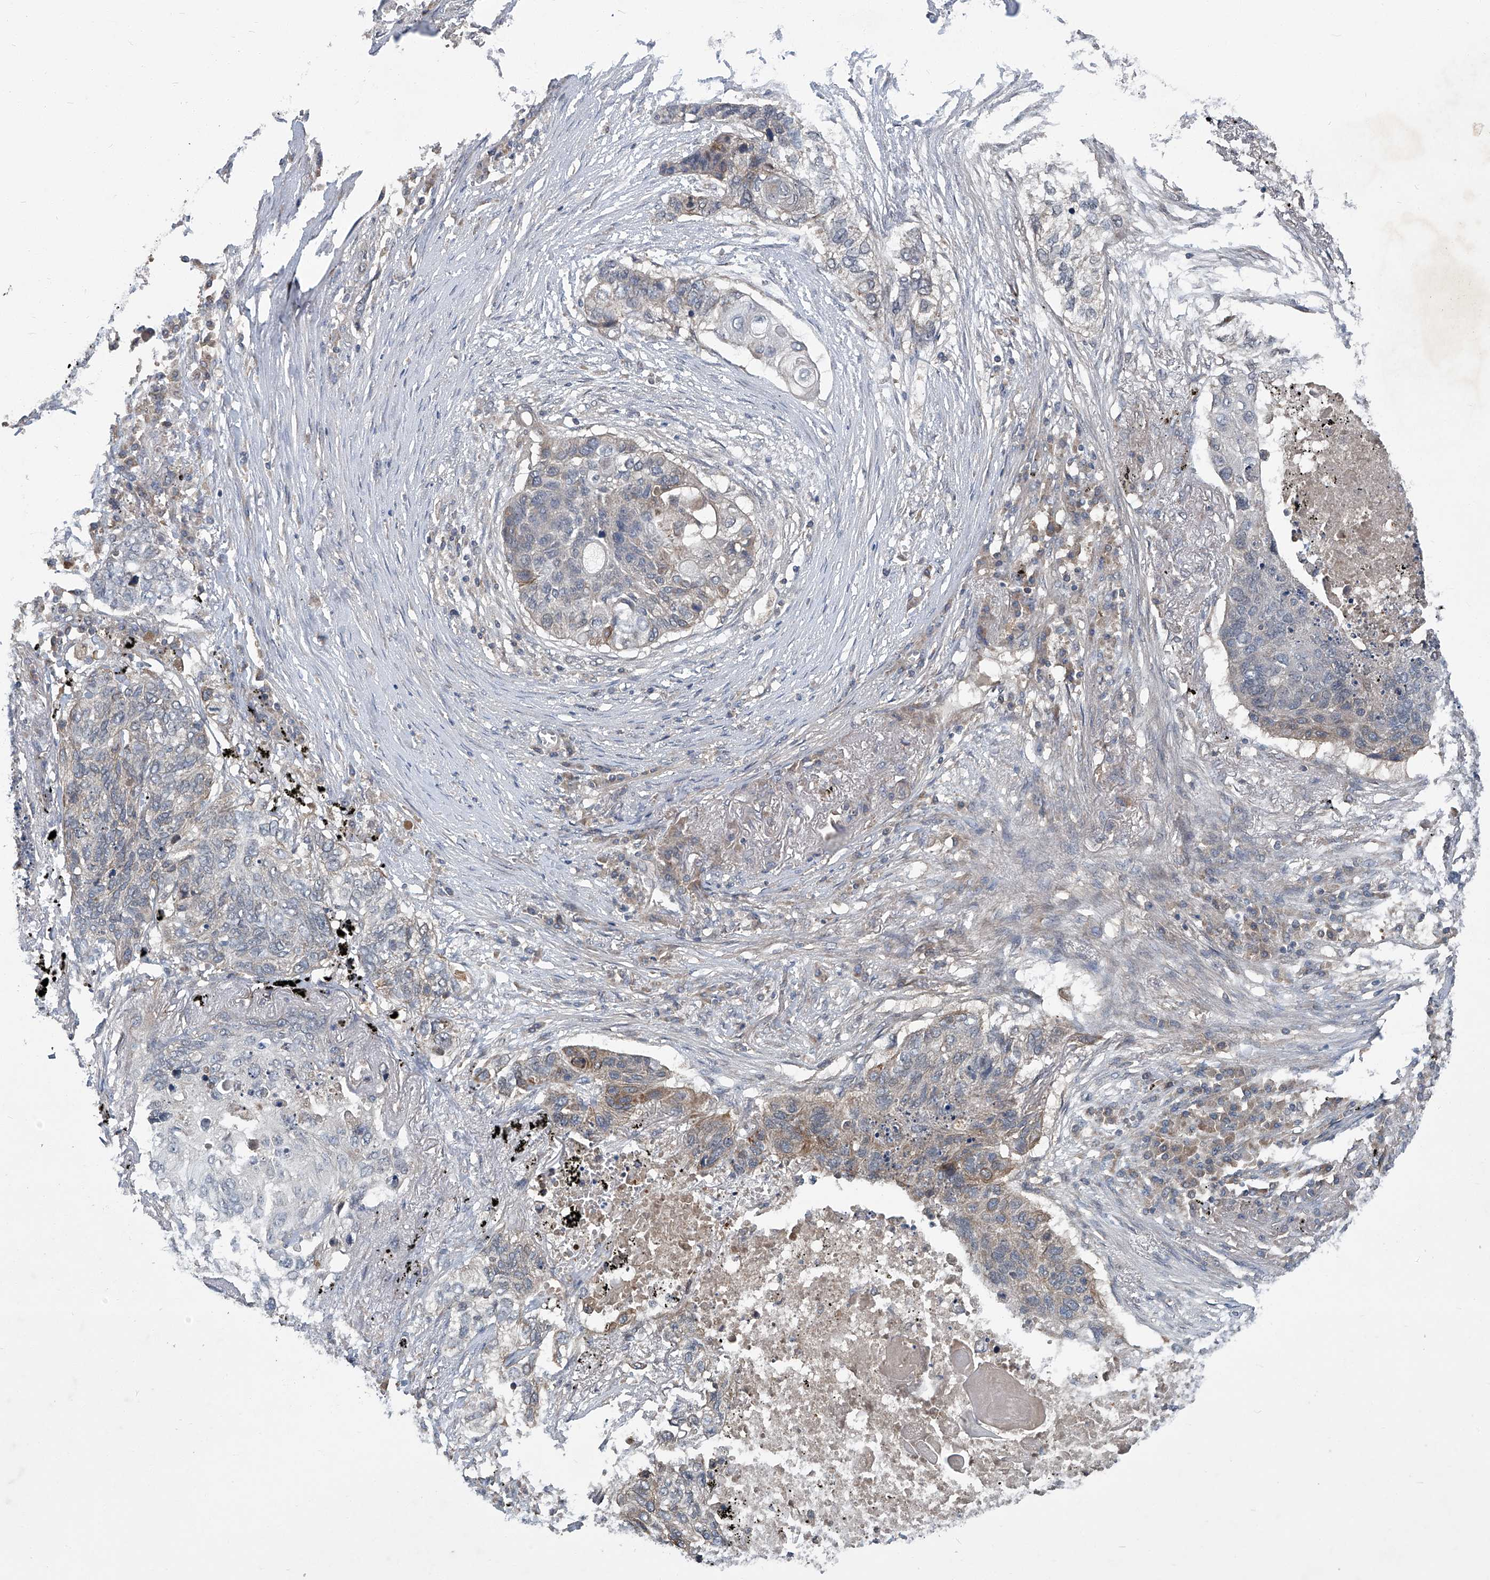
{"staining": {"intensity": "weak", "quantity": "<25%", "location": "cytoplasmic/membranous"}, "tissue": "lung cancer", "cell_type": "Tumor cells", "image_type": "cancer", "snomed": [{"axis": "morphology", "description": "Squamous cell carcinoma, NOS"}, {"axis": "topography", "description": "Lung"}], "caption": "The immunohistochemistry (IHC) histopathology image has no significant expression in tumor cells of squamous cell carcinoma (lung) tissue.", "gene": "ANKRD34A", "patient": {"sex": "female", "age": 63}}